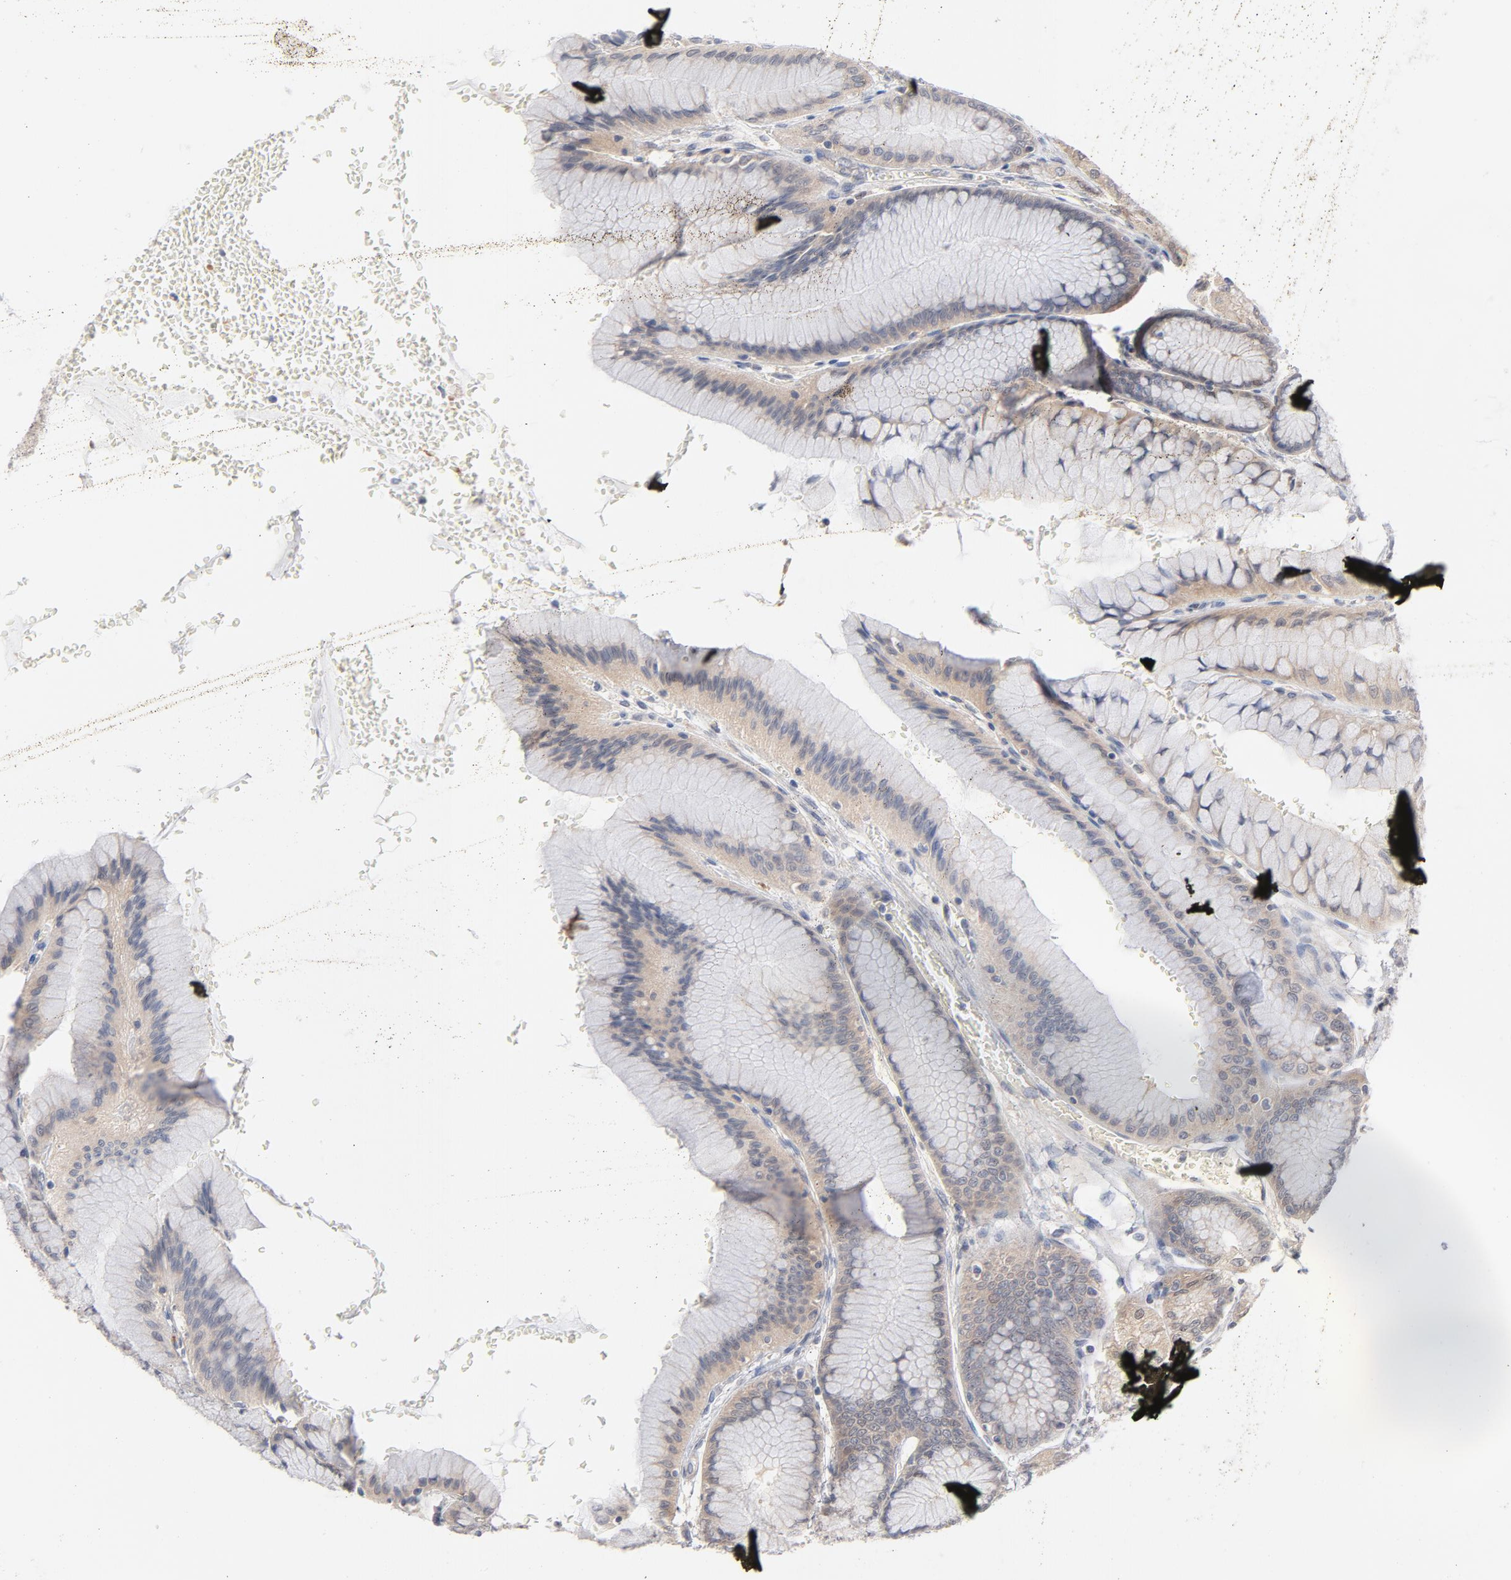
{"staining": {"intensity": "weak", "quantity": "<25%", "location": "cytoplasmic/membranous,nuclear"}, "tissue": "stomach", "cell_type": "Glandular cells", "image_type": "normal", "snomed": [{"axis": "morphology", "description": "Normal tissue, NOS"}, {"axis": "morphology", "description": "Adenocarcinoma, NOS"}, {"axis": "topography", "description": "Stomach"}, {"axis": "topography", "description": "Stomach, lower"}], "caption": "A high-resolution image shows immunohistochemistry (IHC) staining of benign stomach, which reveals no significant expression in glandular cells. (DAB IHC visualized using brightfield microscopy, high magnification).", "gene": "UBL4A", "patient": {"sex": "female", "age": 65}}